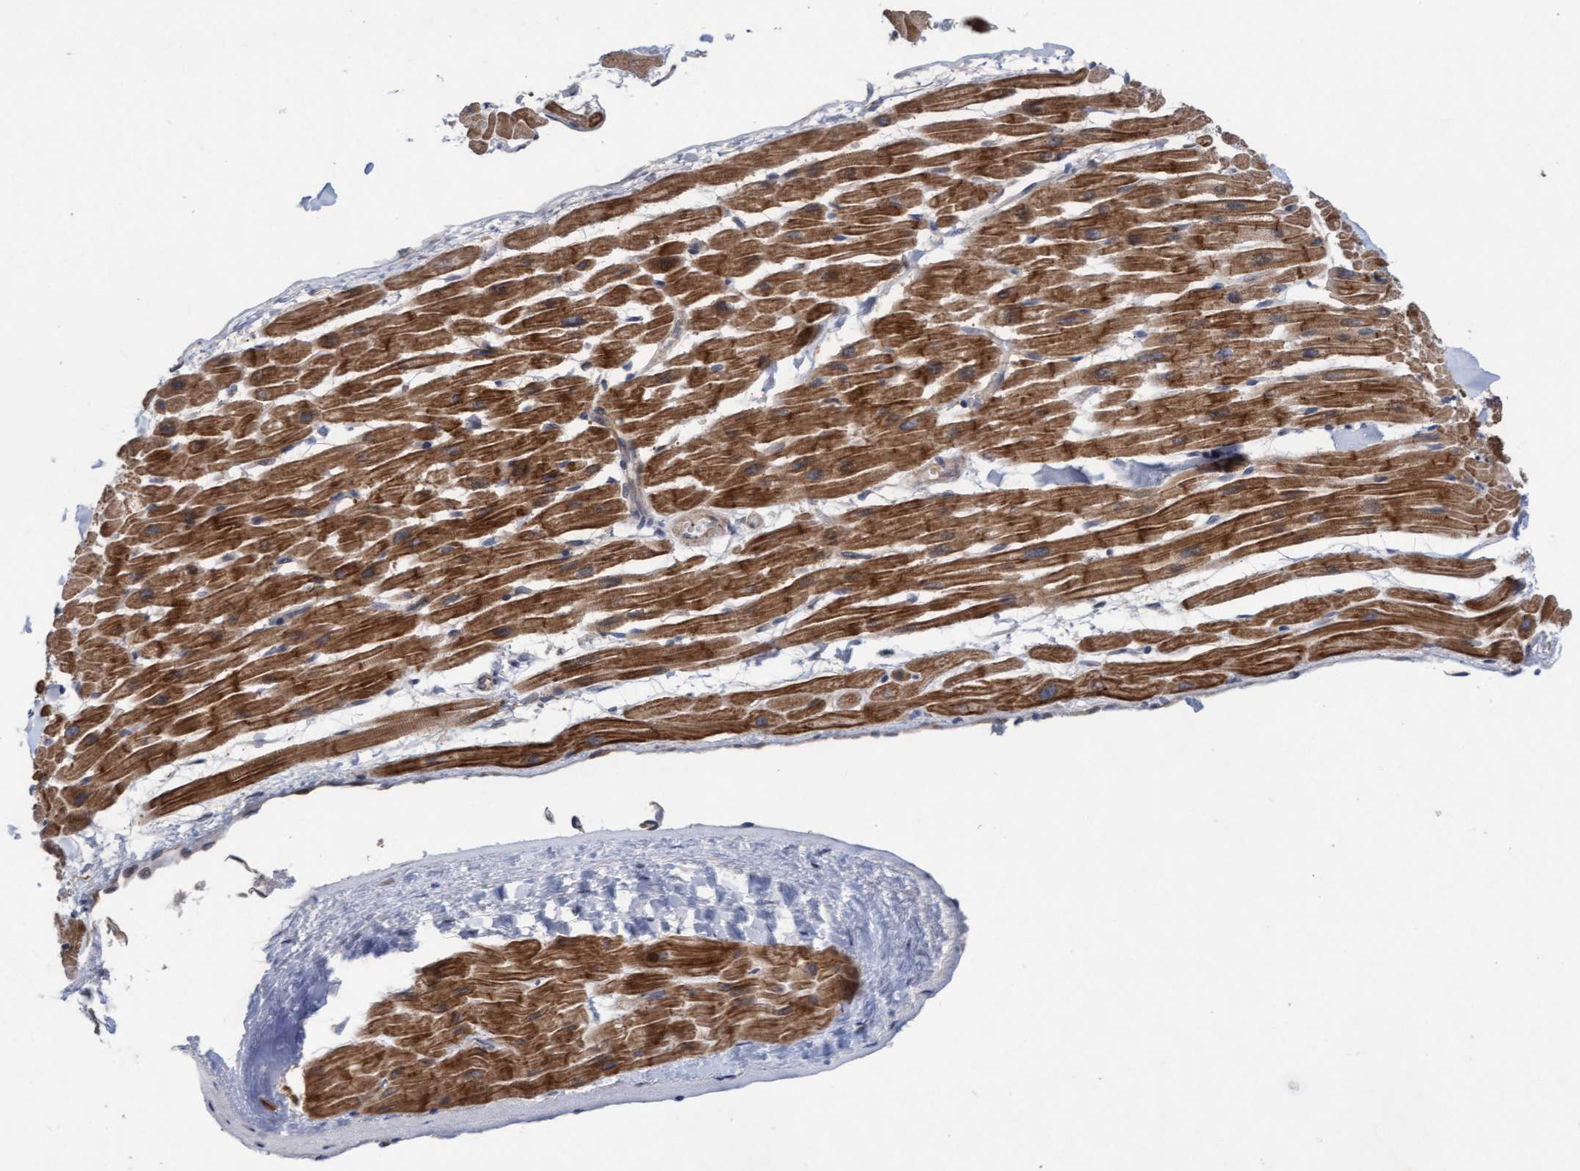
{"staining": {"intensity": "strong", "quantity": ">75%", "location": "cytoplasmic/membranous"}, "tissue": "heart muscle", "cell_type": "Cardiomyocytes", "image_type": "normal", "snomed": [{"axis": "morphology", "description": "Normal tissue, NOS"}, {"axis": "topography", "description": "Heart"}], "caption": "A high-resolution photomicrograph shows IHC staining of normal heart muscle, which reveals strong cytoplasmic/membranous staining in approximately >75% of cardiomyocytes.", "gene": "PLCD1", "patient": {"sex": "male", "age": 45}}